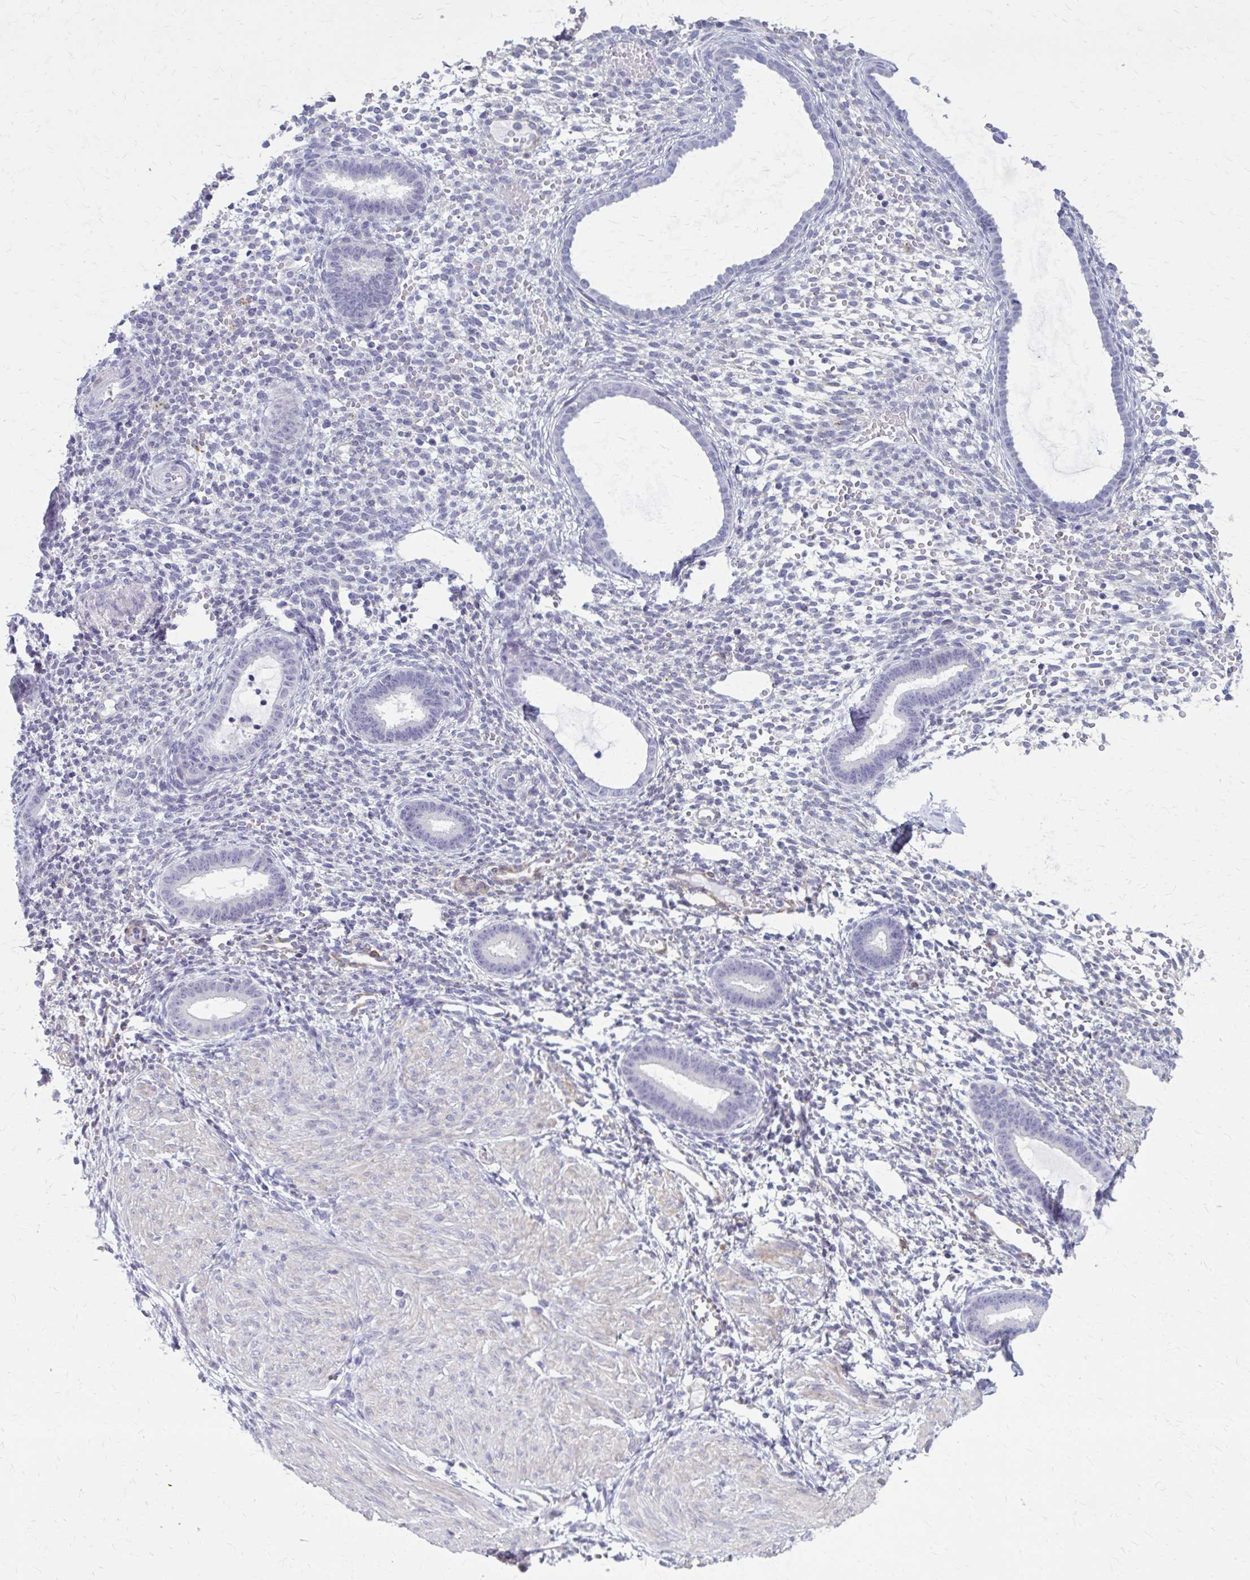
{"staining": {"intensity": "negative", "quantity": "none", "location": "none"}, "tissue": "endometrium", "cell_type": "Cells in endometrial stroma", "image_type": "normal", "snomed": [{"axis": "morphology", "description": "Normal tissue, NOS"}, {"axis": "topography", "description": "Endometrium"}], "caption": "A high-resolution histopathology image shows IHC staining of unremarkable endometrium, which demonstrates no significant staining in cells in endometrial stroma.", "gene": "CASQ2", "patient": {"sex": "female", "age": 36}}